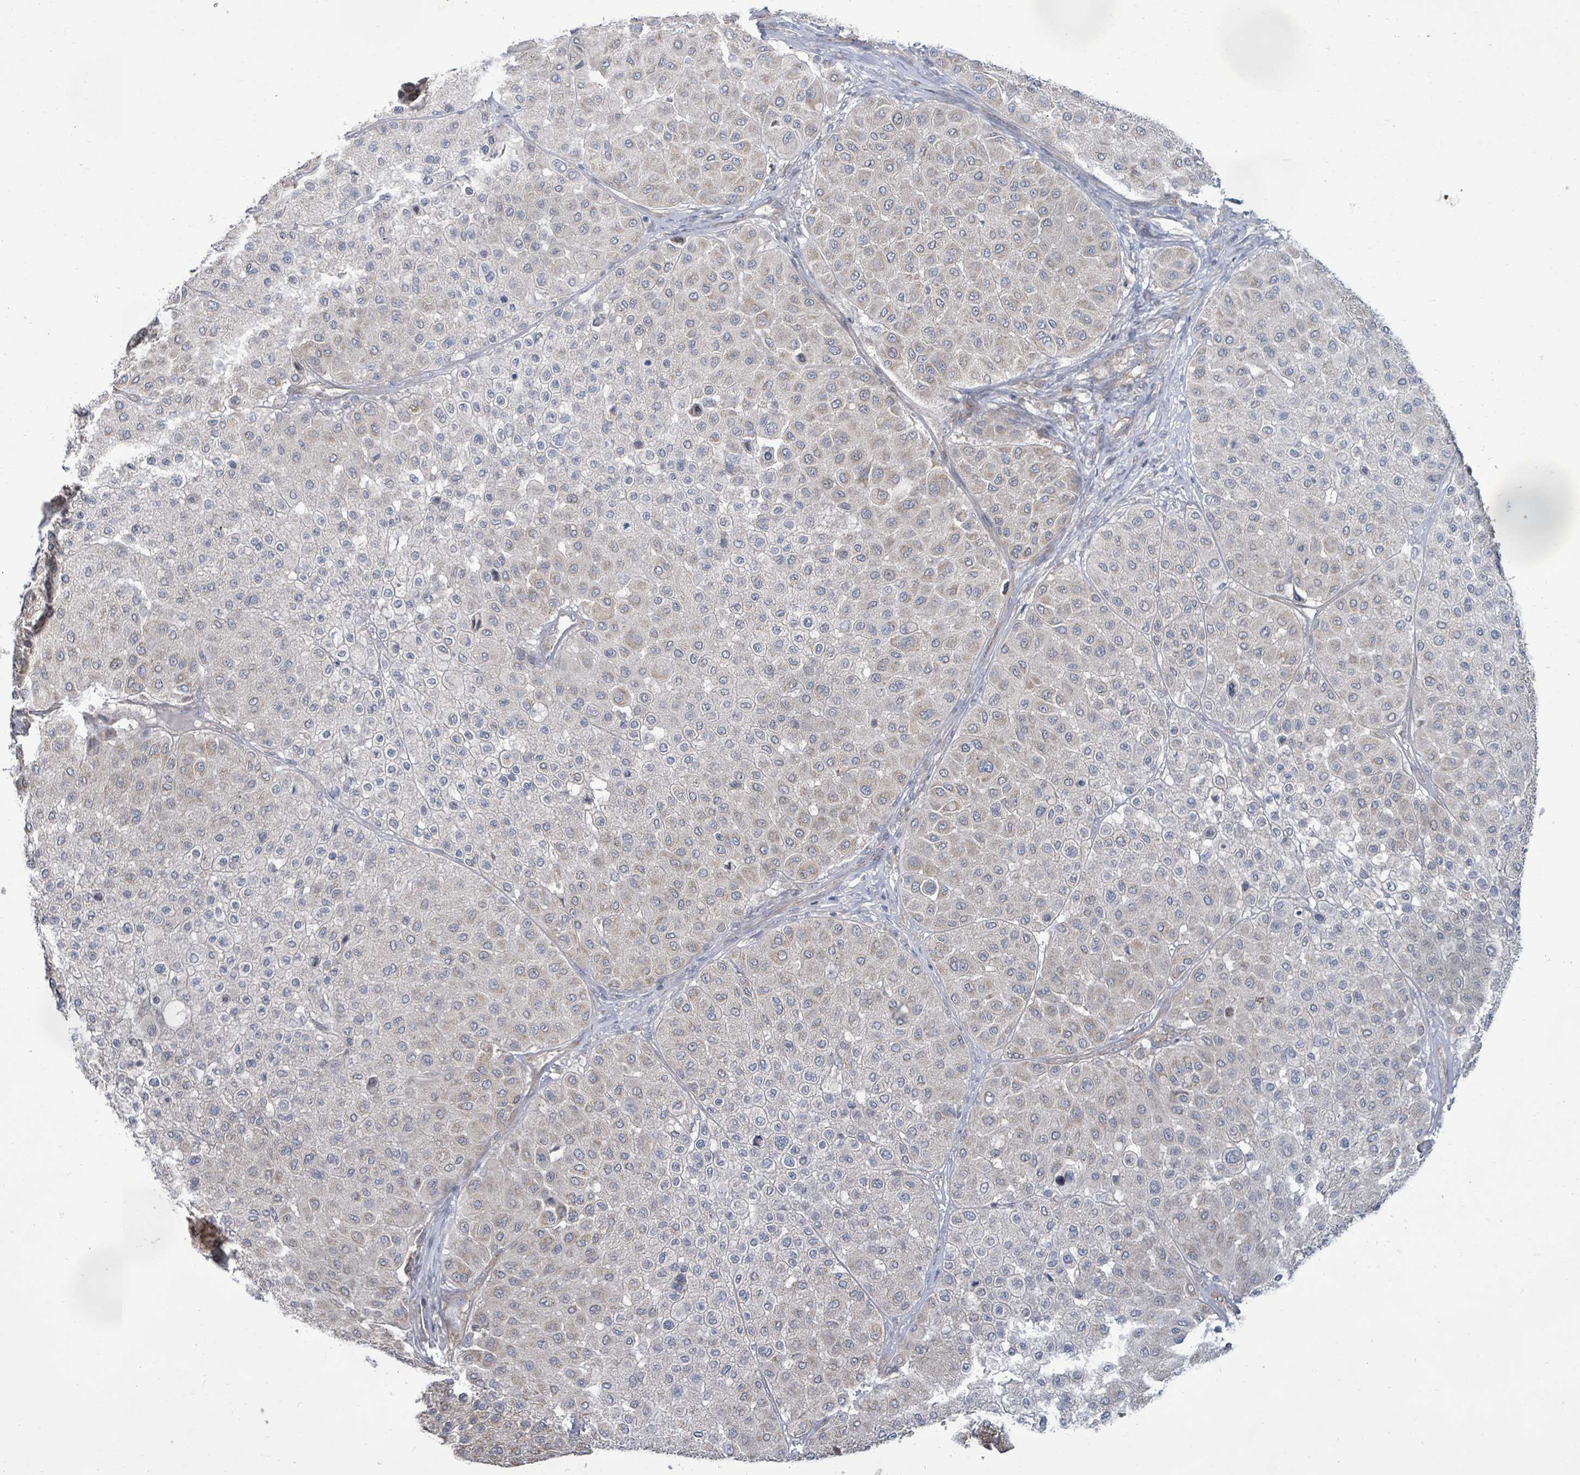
{"staining": {"intensity": "weak", "quantity": "<25%", "location": "cytoplasmic/membranous"}, "tissue": "melanoma", "cell_type": "Tumor cells", "image_type": "cancer", "snomed": [{"axis": "morphology", "description": "Malignant melanoma, Metastatic site"}, {"axis": "topography", "description": "Smooth muscle"}], "caption": "Immunohistochemical staining of human melanoma shows no significant staining in tumor cells.", "gene": "KBTBD11", "patient": {"sex": "male", "age": 41}}